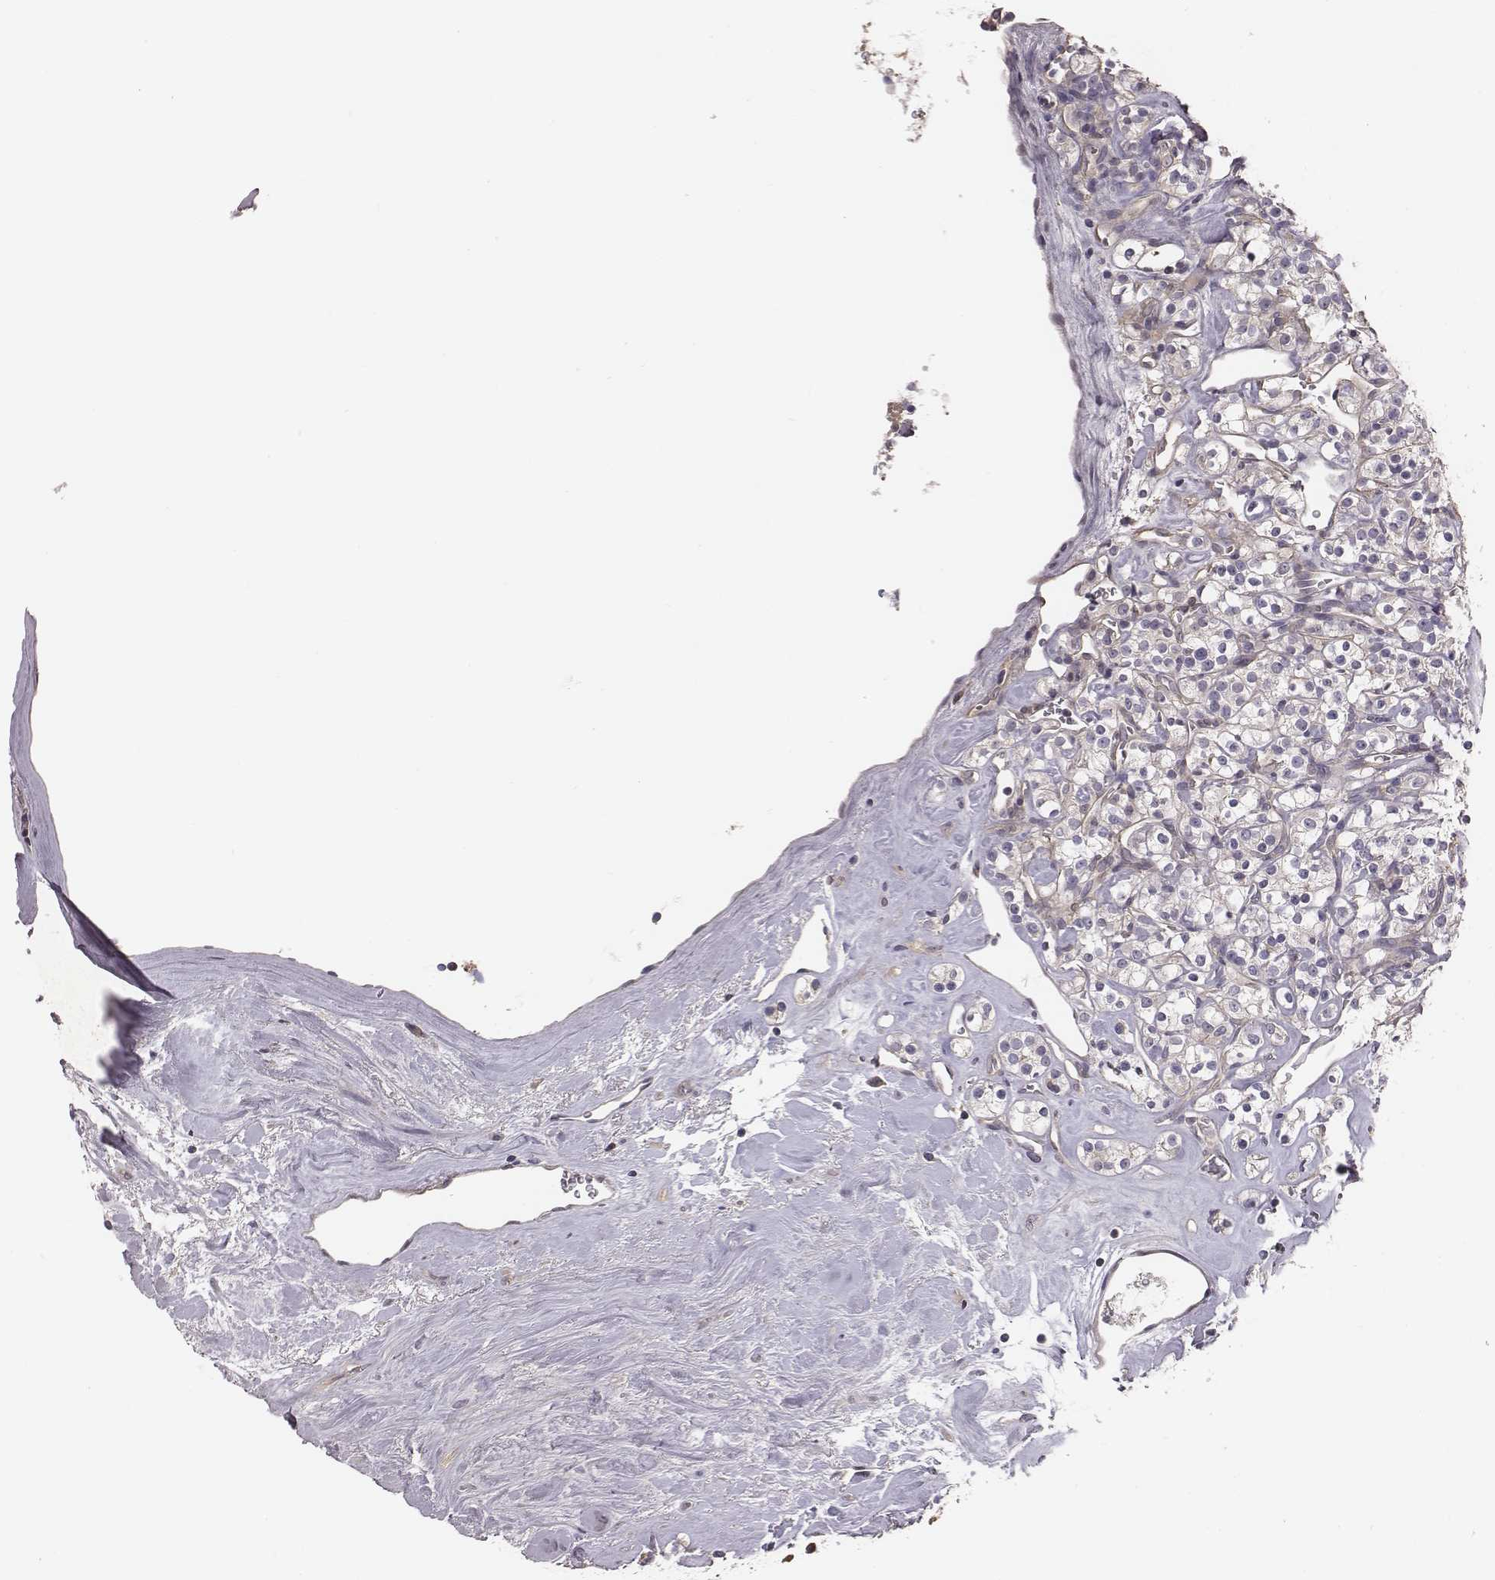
{"staining": {"intensity": "negative", "quantity": "none", "location": "none"}, "tissue": "renal cancer", "cell_type": "Tumor cells", "image_type": "cancer", "snomed": [{"axis": "morphology", "description": "Adenocarcinoma, NOS"}, {"axis": "topography", "description": "Kidney"}], "caption": "DAB immunohistochemical staining of human renal cancer (adenocarcinoma) shows no significant expression in tumor cells. Nuclei are stained in blue.", "gene": "SCARF1", "patient": {"sex": "male", "age": 77}}